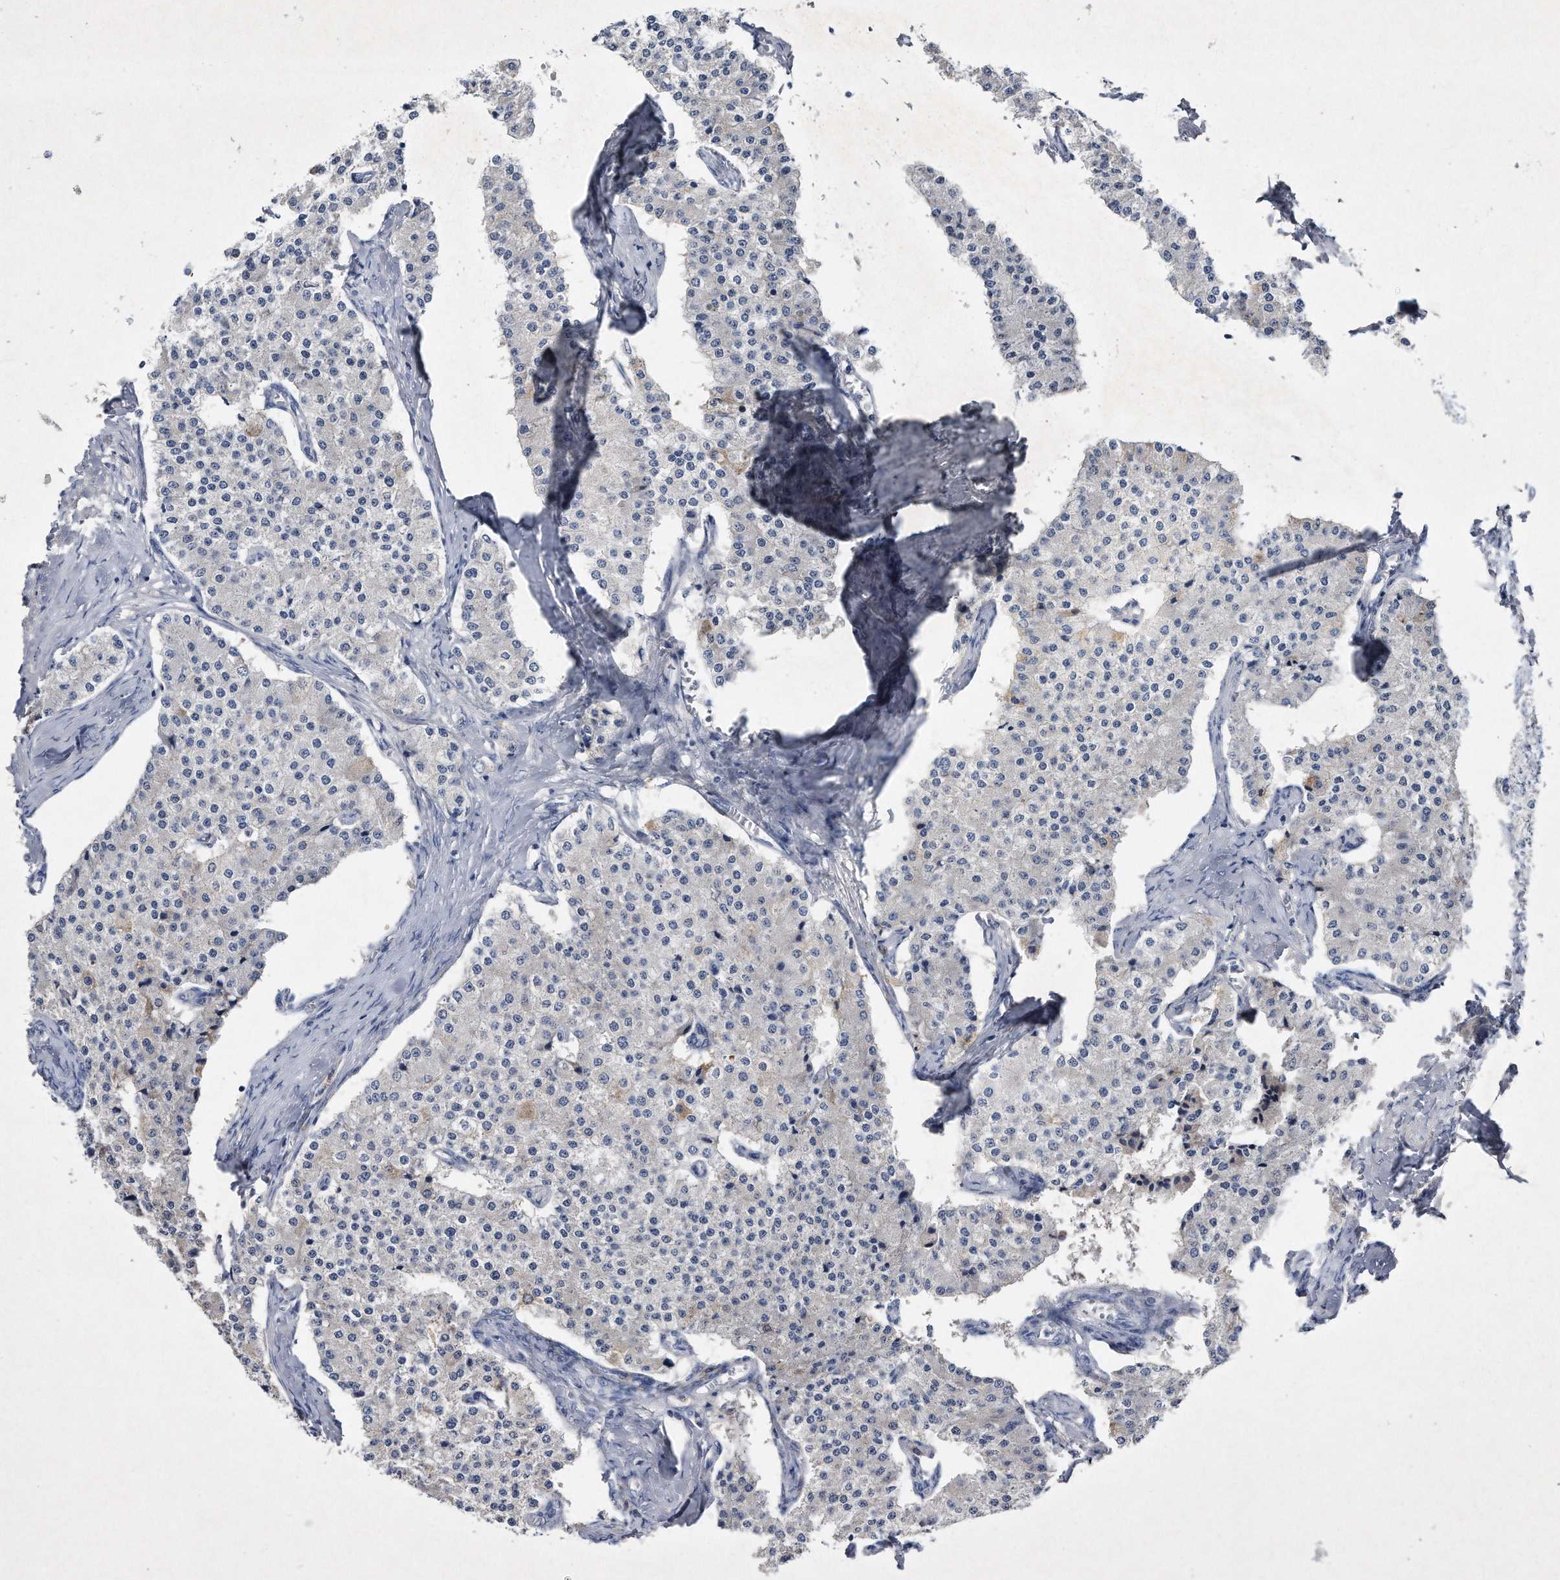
{"staining": {"intensity": "negative", "quantity": "none", "location": "none"}, "tissue": "carcinoid", "cell_type": "Tumor cells", "image_type": "cancer", "snomed": [{"axis": "morphology", "description": "Carcinoid, malignant, NOS"}, {"axis": "topography", "description": "Colon"}], "caption": "The immunohistochemistry histopathology image has no significant expression in tumor cells of carcinoid (malignant) tissue. (DAB immunohistochemistry, high magnification).", "gene": "ASNS", "patient": {"sex": "female", "age": 52}}